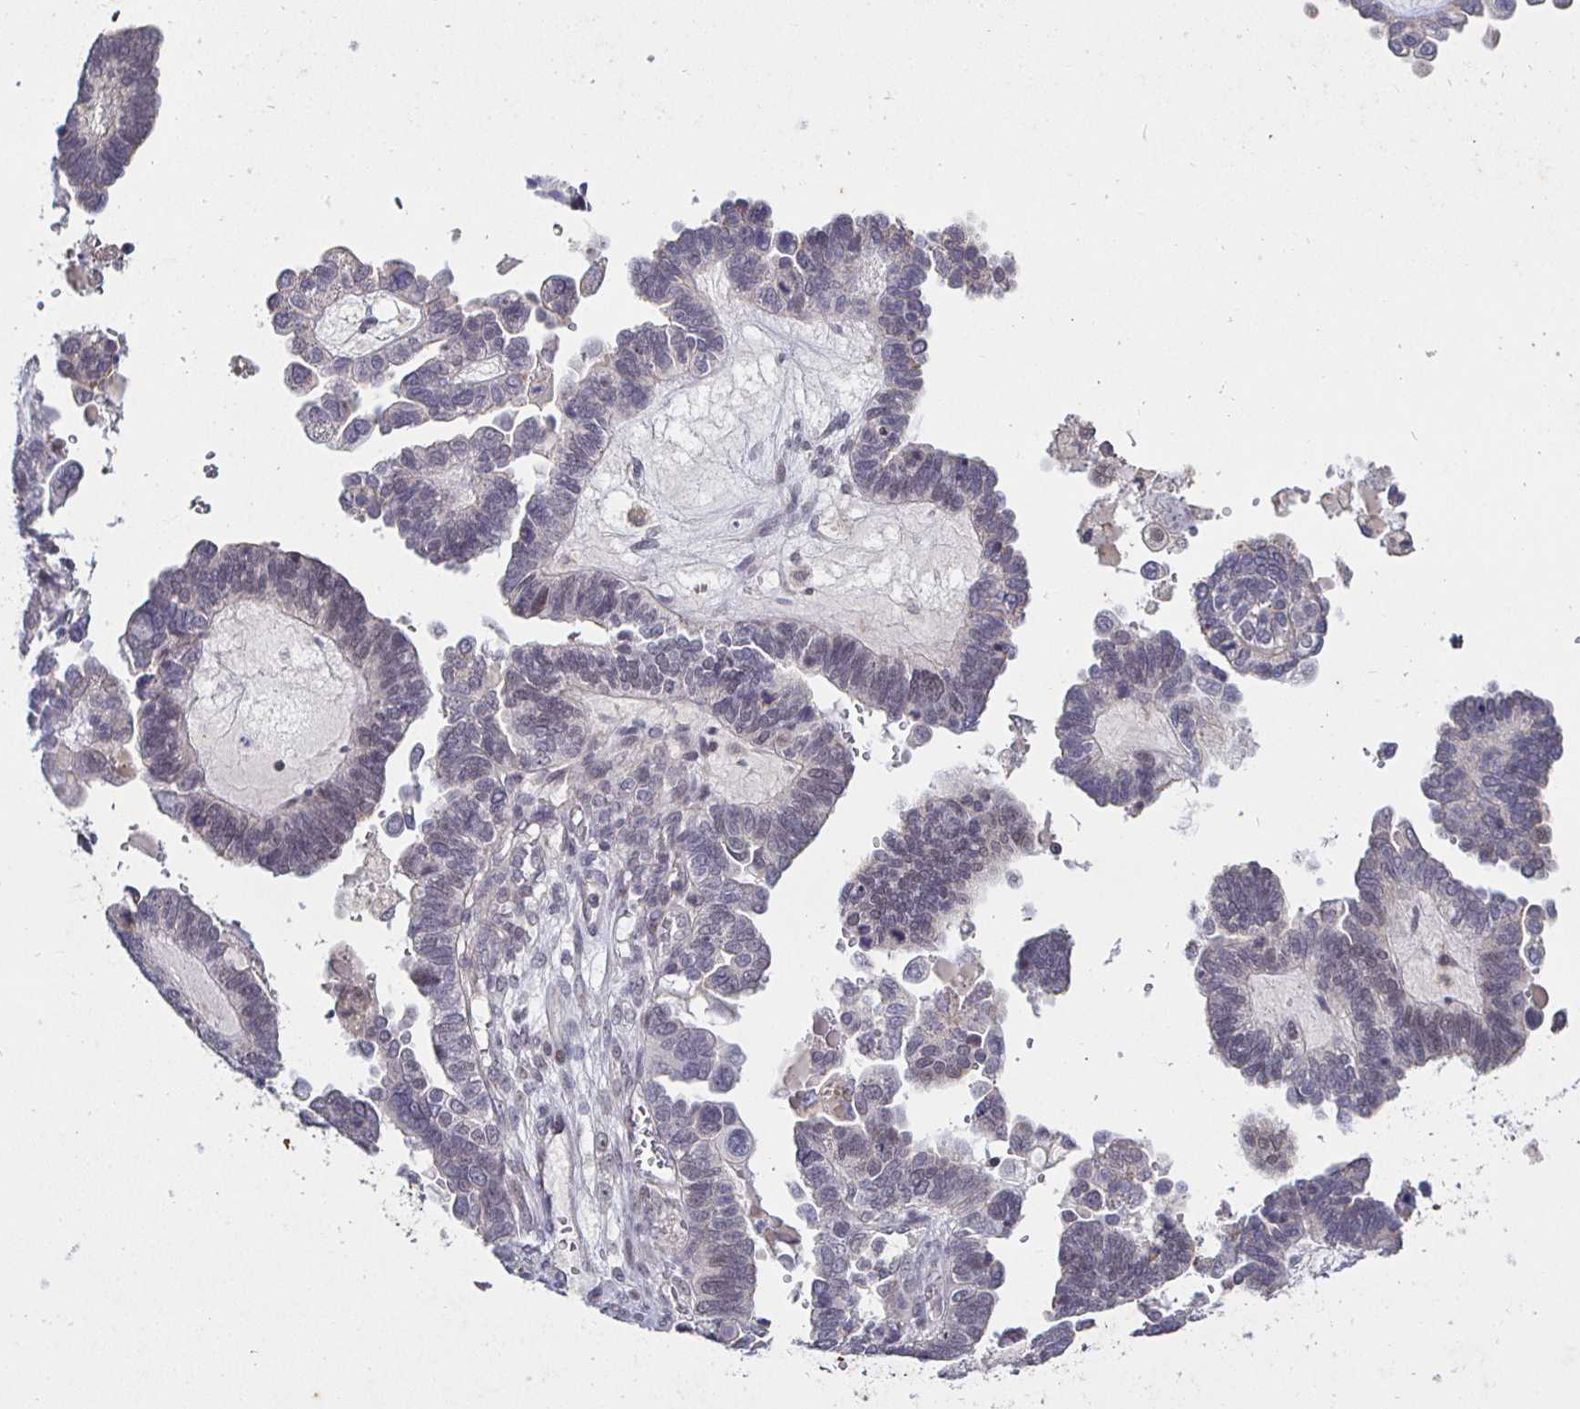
{"staining": {"intensity": "weak", "quantity": "<25%", "location": "nuclear"}, "tissue": "ovarian cancer", "cell_type": "Tumor cells", "image_type": "cancer", "snomed": [{"axis": "morphology", "description": "Cystadenocarcinoma, serous, NOS"}, {"axis": "topography", "description": "Ovary"}], "caption": "Immunohistochemical staining of ovarian cancer (serous cystadenocarcinoma) exhibits no significant positivity in tumor cells.", "gene": "MLH1", "patient": {"sex": "female", "age": 51}}